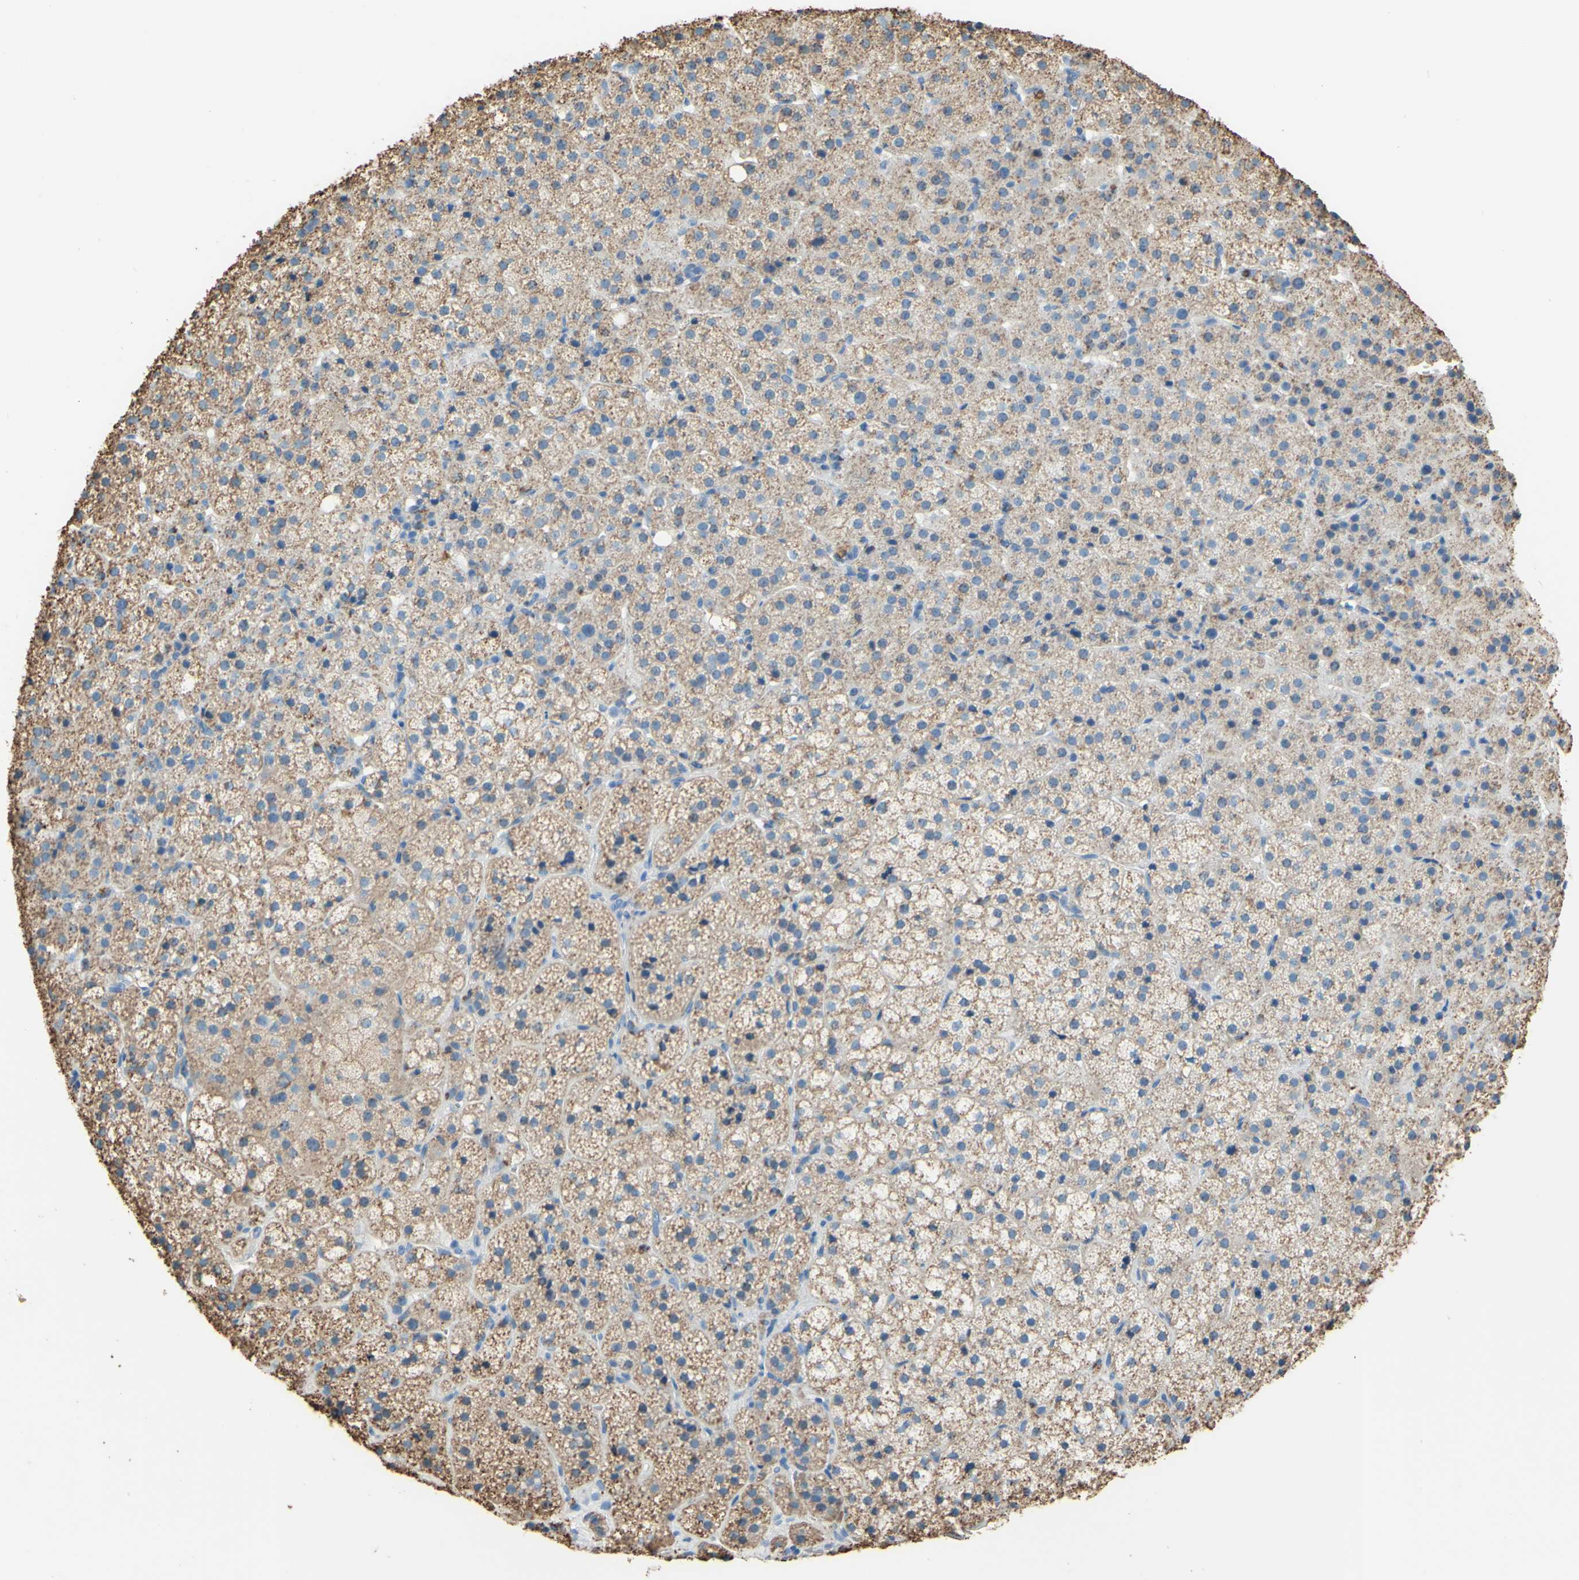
{"staining": {"intensity": "weak", "quantity": ">75%", "location": "cytoplasmic/membranous"}, "tissue": "adrenal gland", "cell_type": "Glandular cells", "image_type": "normal", "snomed": [{"axis": "morphology", "description": "Normal tissue, NOS"}, {"axis": "topography", "description": "Adrenal gland"}], "caption": "Immunohistochemical staining of unremarkable adrenal gland demonstrates >75% levels of weak cytoplasmic/membranous protein staining in about >75% of glandular cells.", "gene": "CTSD", "patient": {"sex": "female", "age": 57}}